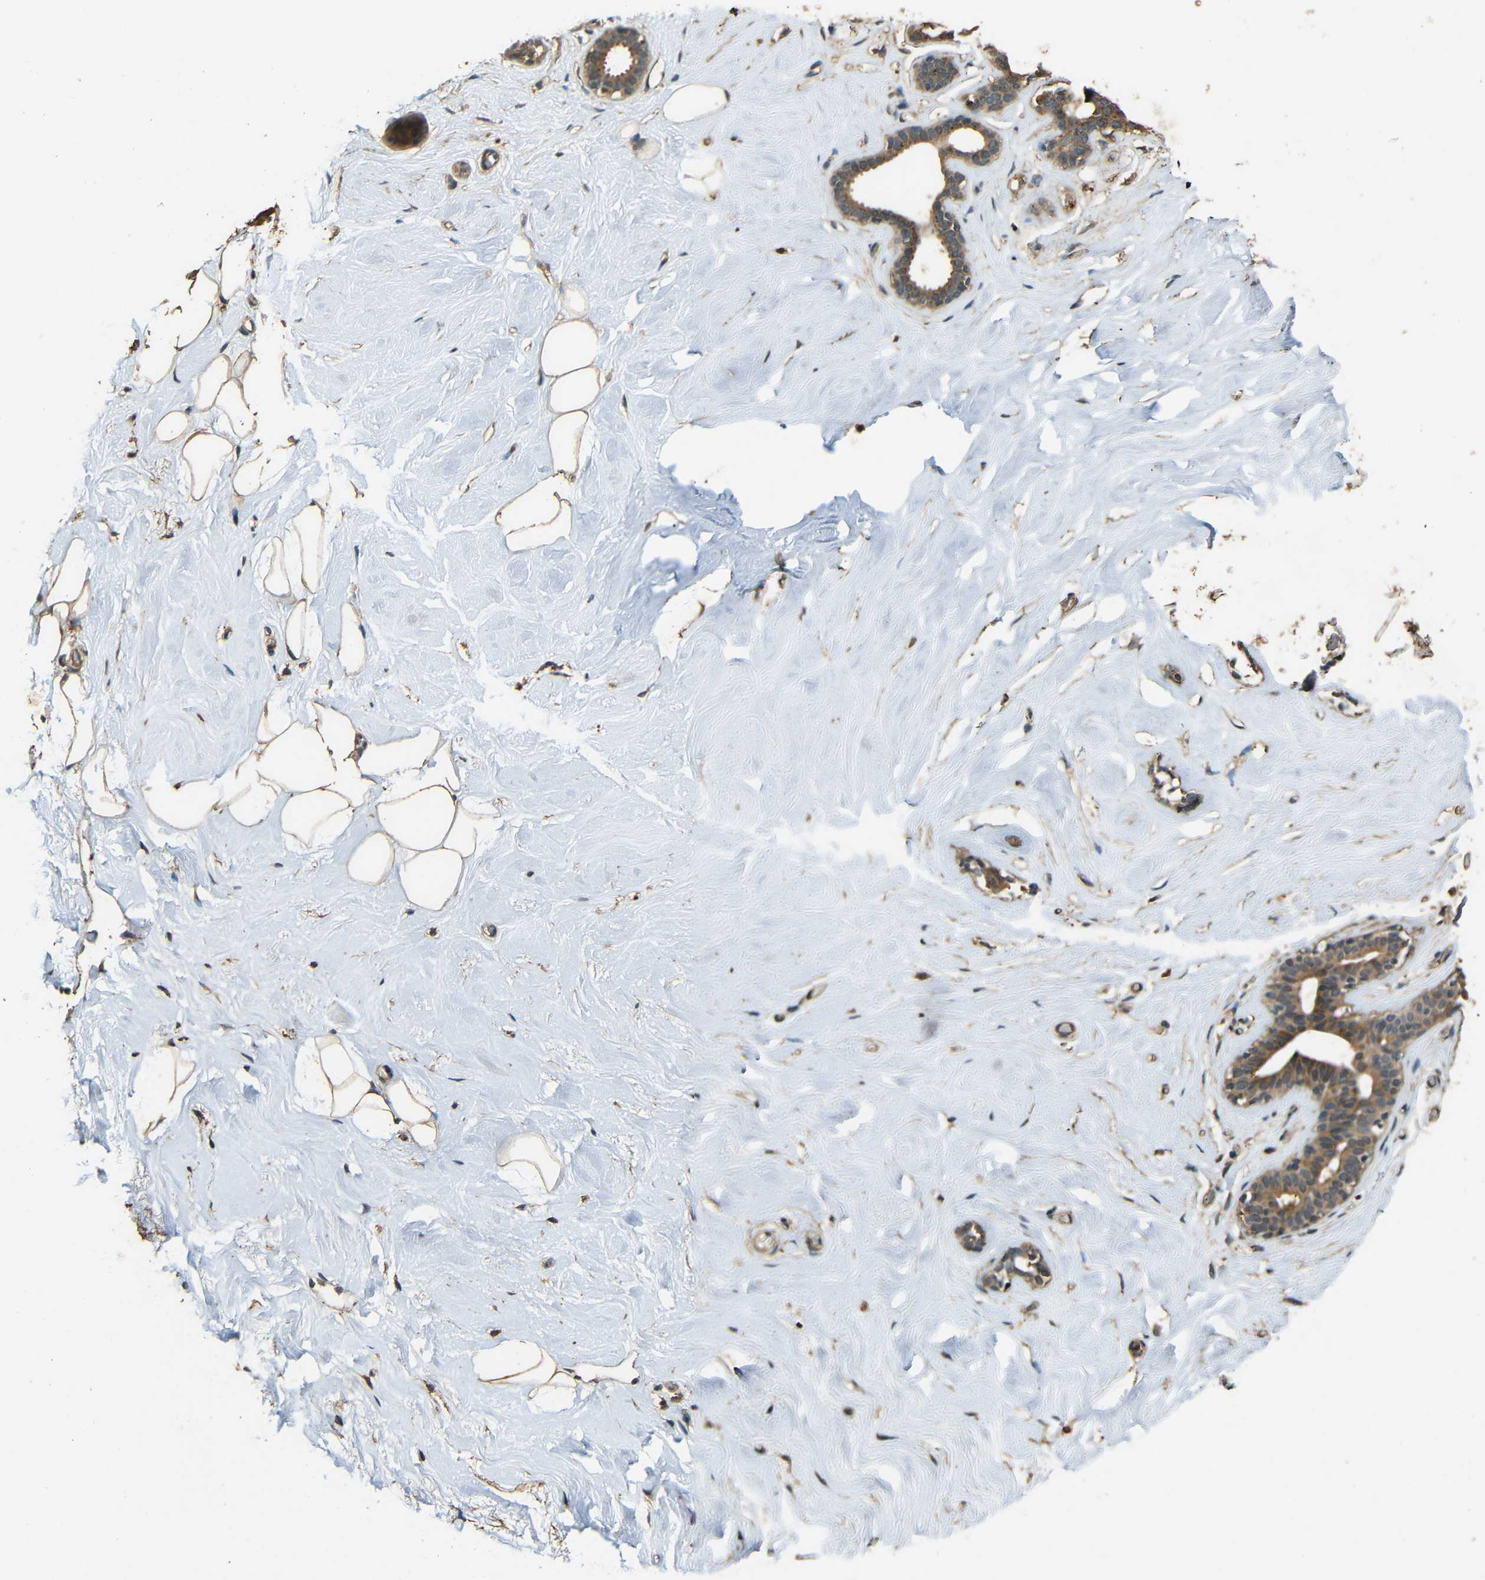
{"staining": {"intensity": "moderate", "quantity": ">75%", "location": "cytoplasmic/membranous"}, "tissue": "breast", "cell_type": "Adipocytes", "image_type": "normal", "snomed": [{"axis": "morphology", "description": "Normal tissue, NOS"}, {"axis": "topography", "description": "Breast"}], "caption": "Moderate cytoplasmic/membranous positivity for a protein is identified in about >75% of adipocytes of benign breast using immunohistochemistry (IHC).", "gene": "PDE5A", "patient": {"sex": "female", "age": 75}}